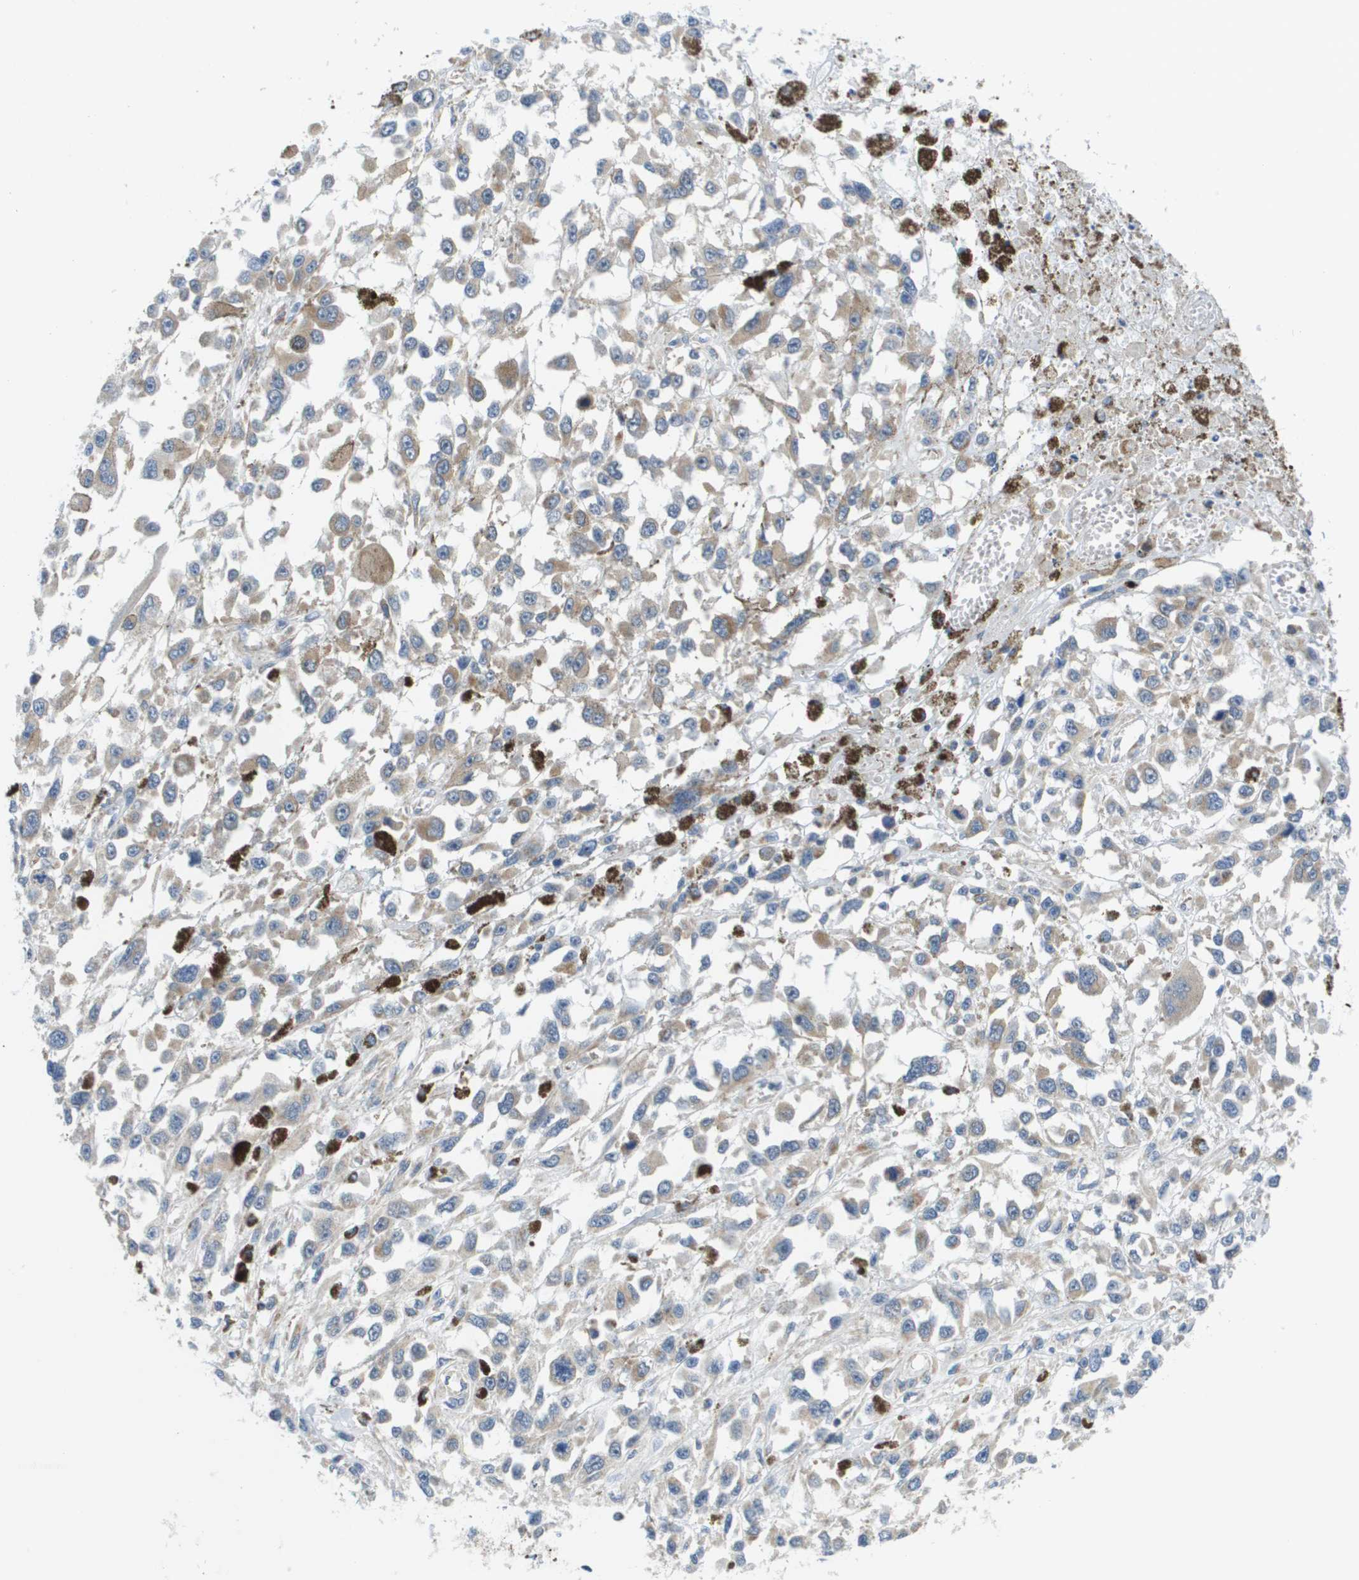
{"staining": {"intensity": "weak", "quantity": "<25%", "location": "cytoplasmic/membranous"}, "tissue": "melanoma", "cell_type": "Tumor cells", "image_type": "cancer", "snomed": [{"axis": "morphology", "description": "Malignant melanoma, Metastatic site"}, {"axis": "topography", "description": "Lymph node"}], "caption": "Immunohistochemistry (IHC) image of melanoma stained for a protein (brown), which displays no staining in tumor cells. (Immunohistochemistry (IHC), brightfield microscopy, high magnification).", "gene": "KRT23", "patient": {"sex": "male", "age": 59}}